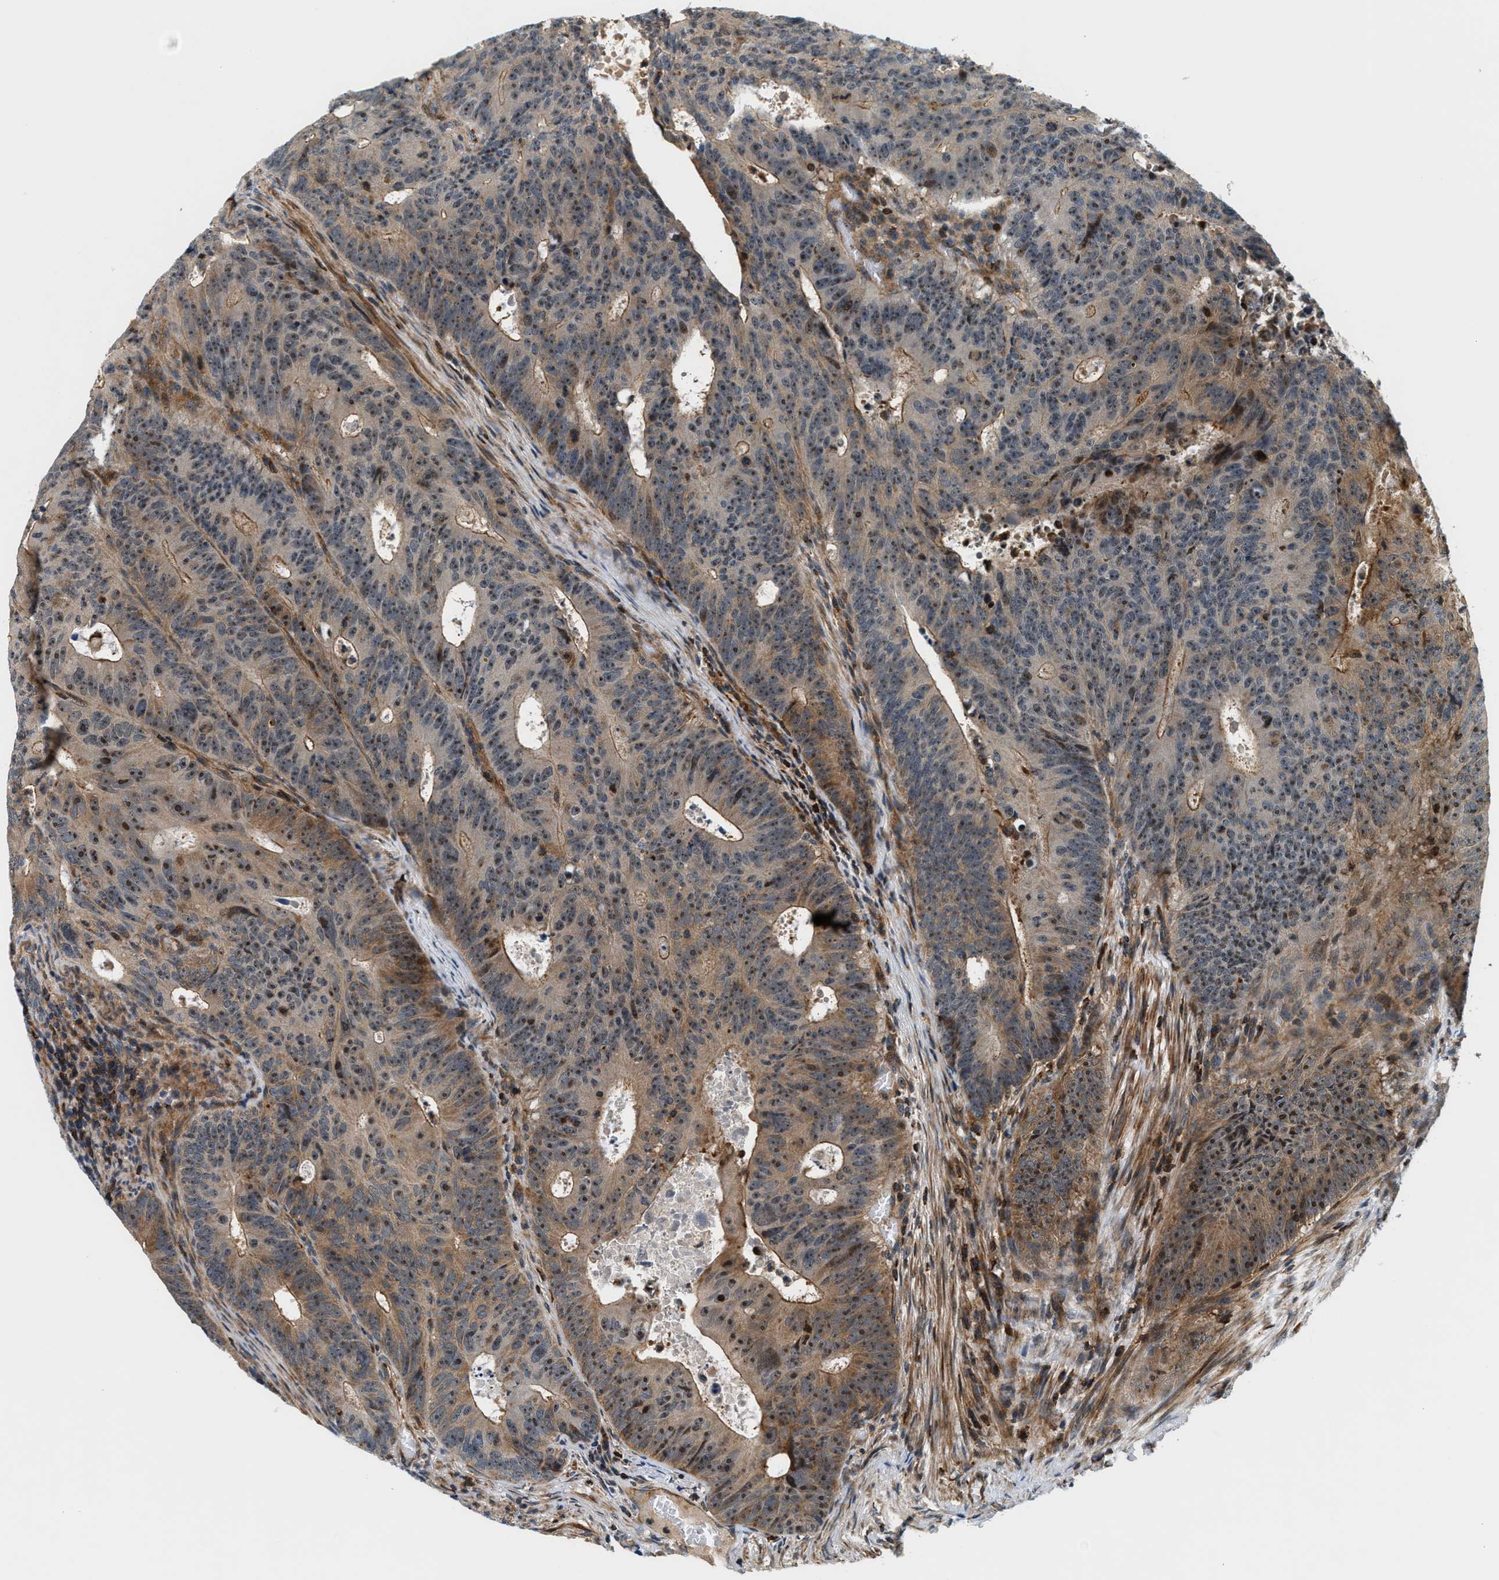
{"staining": {"intensity": "weak", "quantity": ">75%", "location": "cytoplasmic/membranous,nuclear"}, "tissue": "colorectal cancer", "cell_type": "Tumor cells", "image_type": "cancer", "snomed": [{"axis": "morphology", "description": "Adenocarcinoma, NOS"}, {"axis": "topography", "description": "Colon"}], "caption": "Tumor cells exhibit low levels of weak cytoplasmic/membranous and nuclear staining in about >75% of cells in colorectal adenocarcinoma. The staining is performed using DAB (3,3'-diaminobenzidine) brown chromogen to label protein expression. The nuclei are counter-stained blue using hematoxylin.", "gene": "SAMD9", "patient": {"sex": "male", "age": 87}}